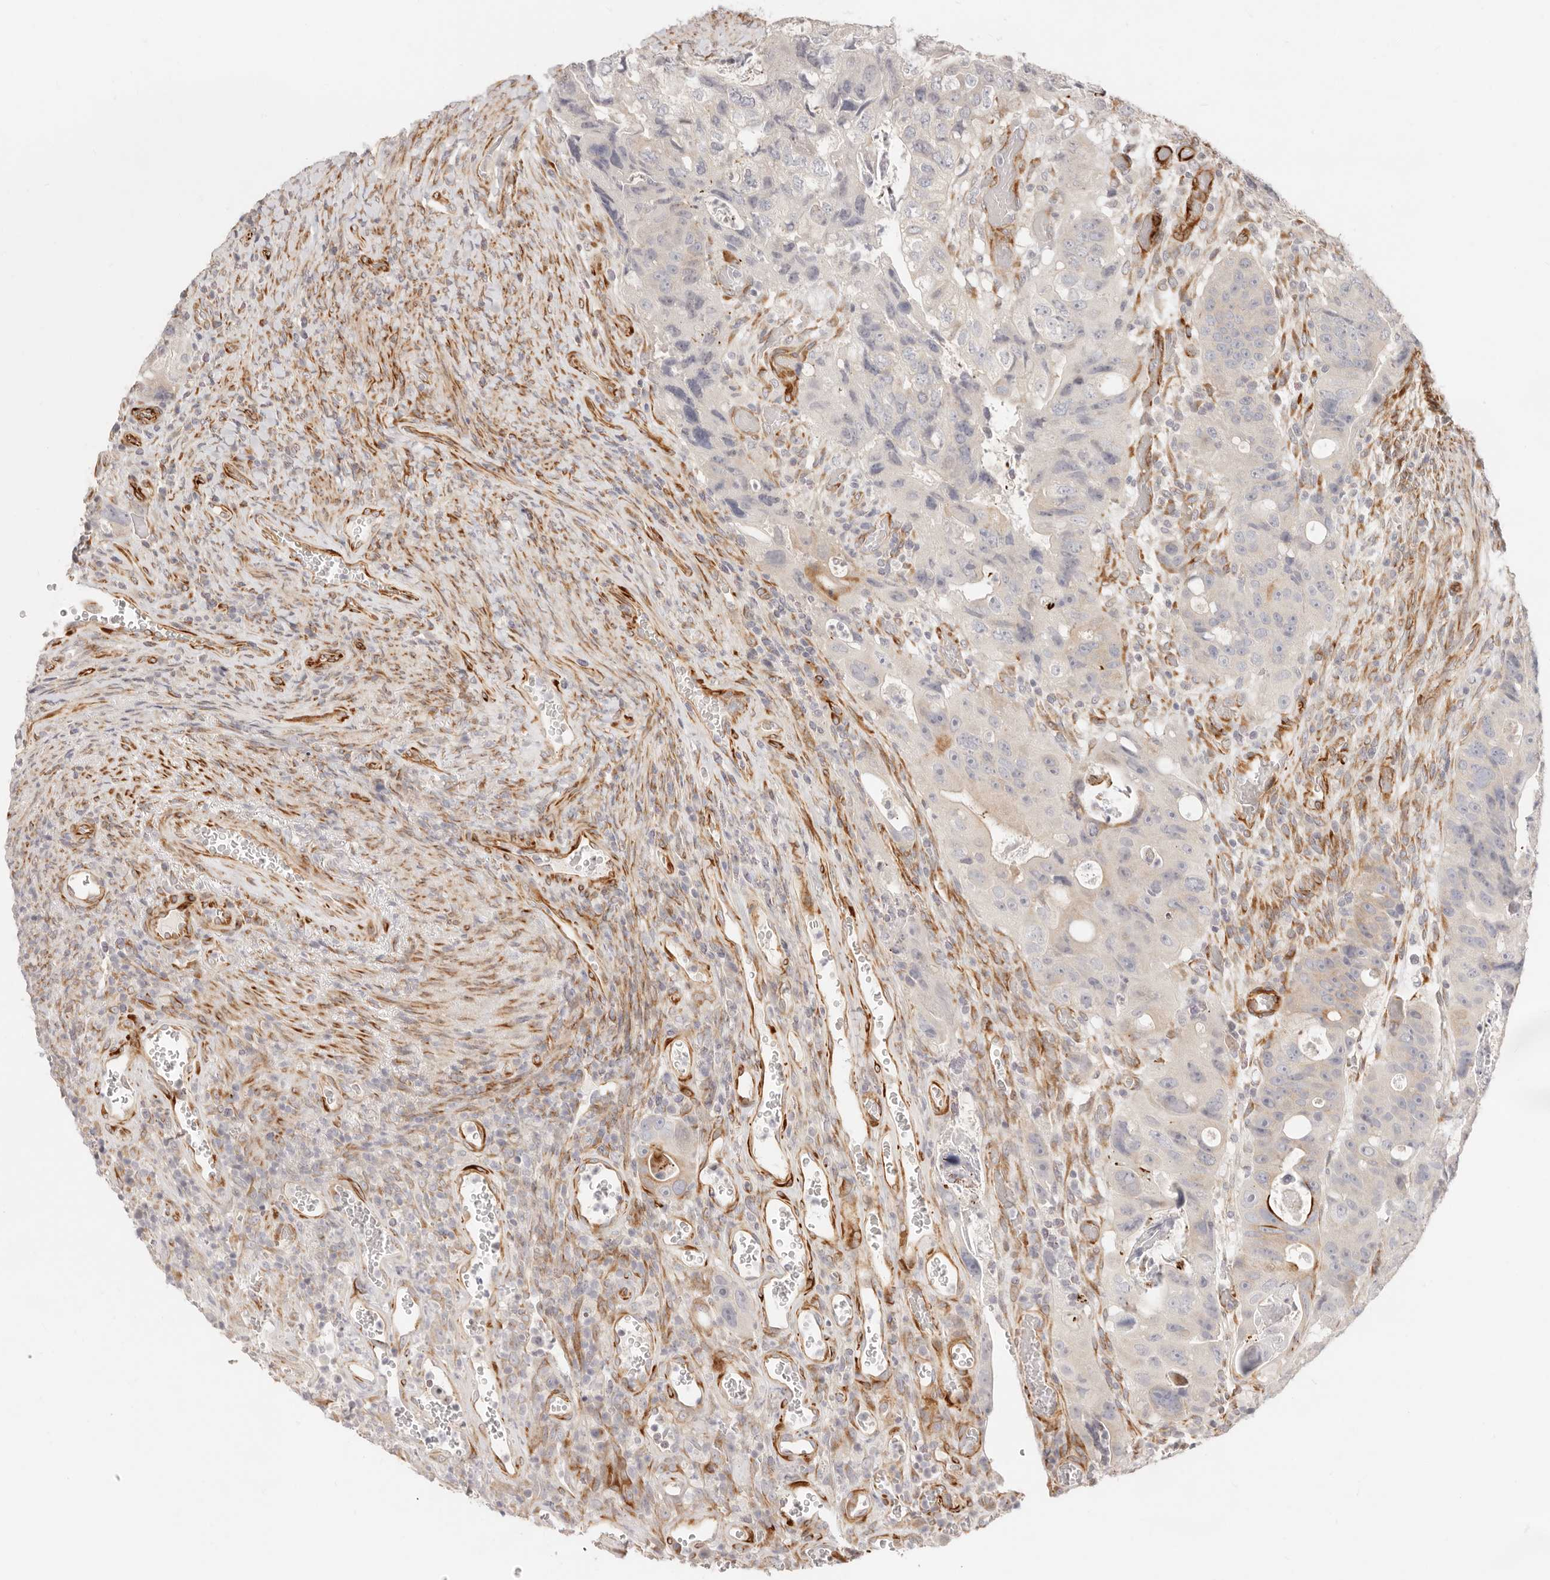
{"staining": {"intensity": "weak", "quantity": "<25%", "location": "cytoplasmic/membranous"}, "tissue": "colorectal cancer", "cell_type": "Tumor cells", "image_type": "cancer", "snomed": [{"axis": "morphology", "description": "Adenocarcinoma, NOS"}, {"axis": "topography", "description": "Rectum"}], "caption": "Tumor cells are negative for protein expression in human adenocarcinoma (colorectal). The staining was performed using DAB (3,3'-diaminobenzidine) to visualize the protein expression in brown, while the nuclei were stained in blue with hematoxylin (Magnification: 20x).", "gene": "SASS6", "patient": {"sex": "male", "age": 59}}